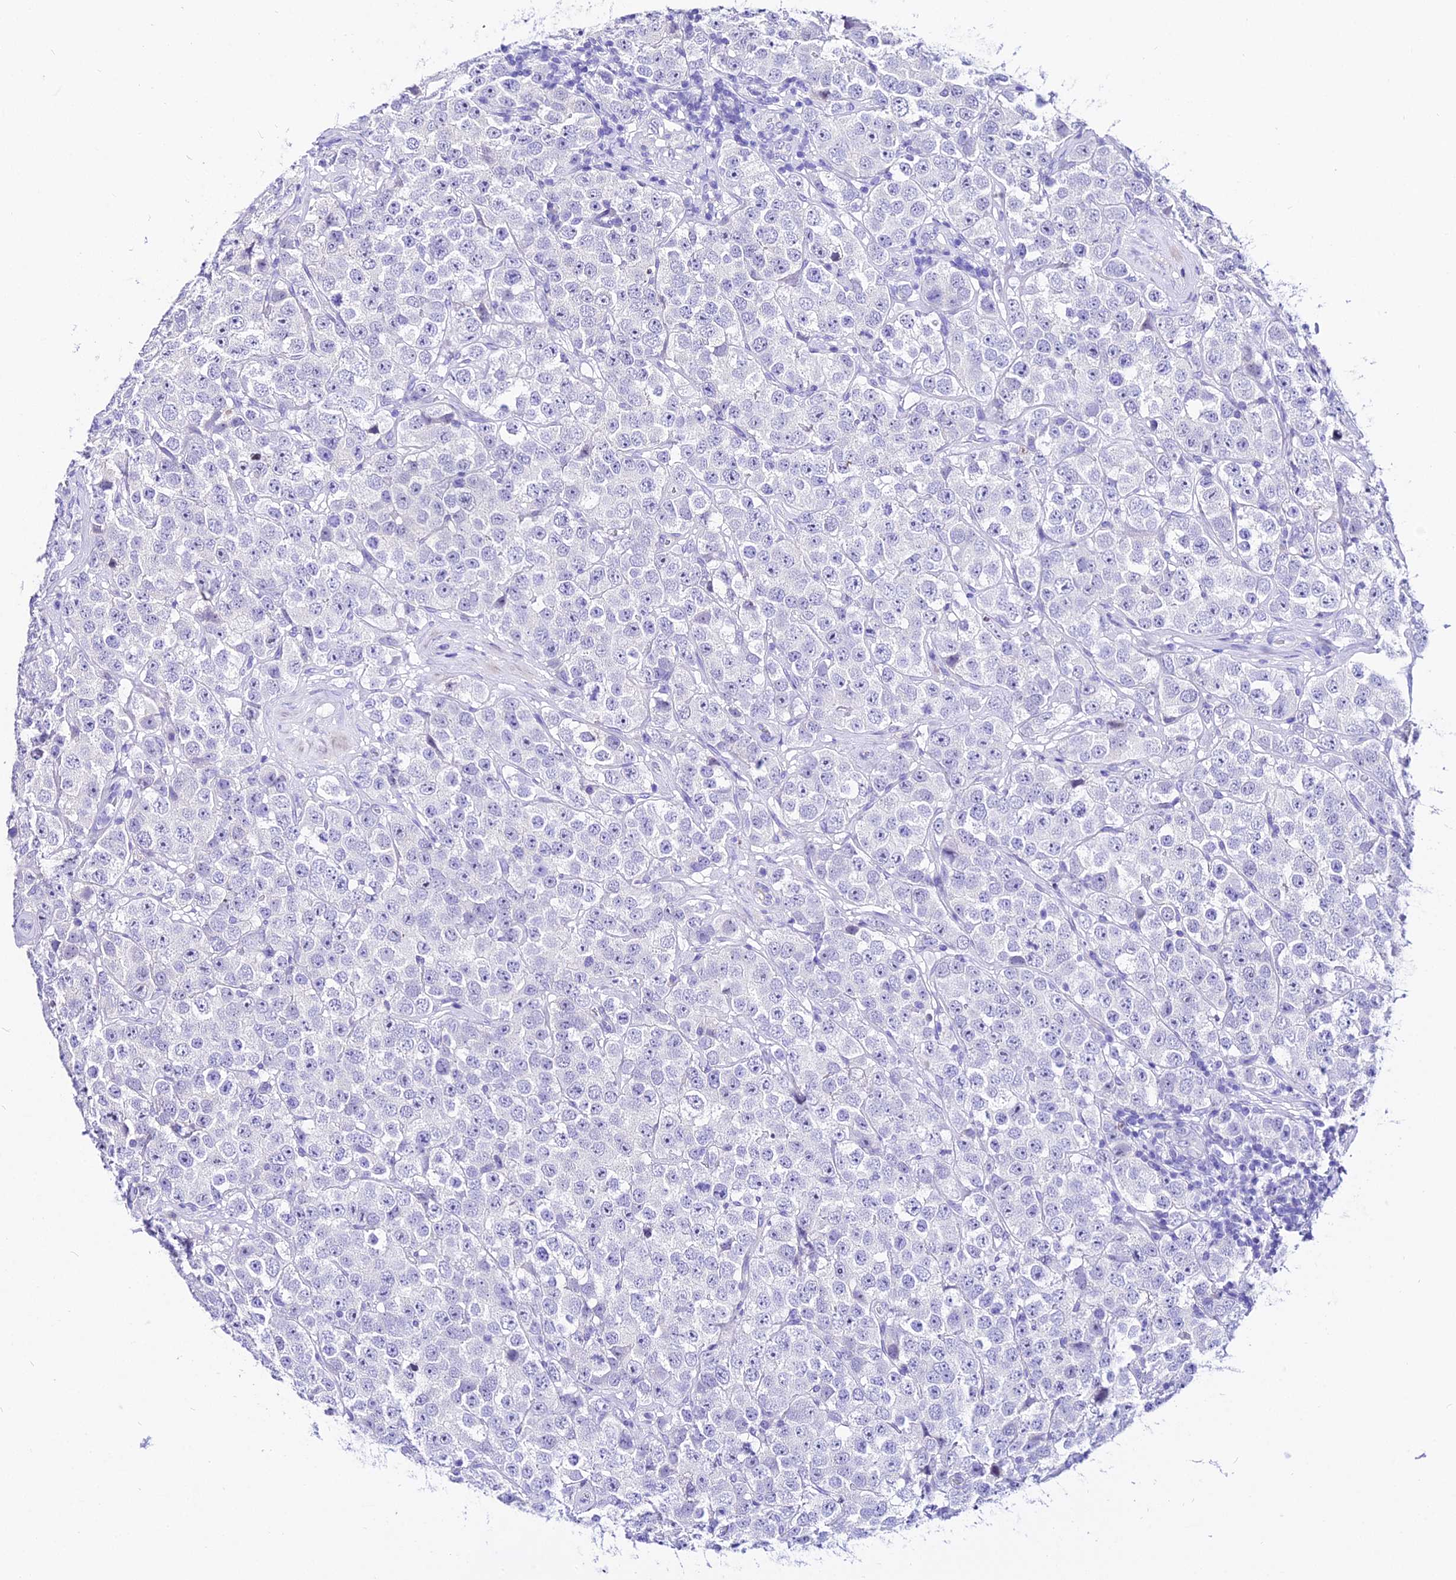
{"staining": {"intensity": "negative", "quantity": "none", "location": "none"}, "tissue": "testis cancer", "cell_type": "Tumor cells", "image_type": "cancer", "snomed": [{"axis": "morphology", "description": "Seminoma, NOS"}, {"axis": "topography", "description": "Testis"}], "caption": "Protein analysis of seminoma (testis) exhibits no significant expression in tumor cells.", "gene": "DEFB106A", "patient": {"sex": "male", "age": 28}}